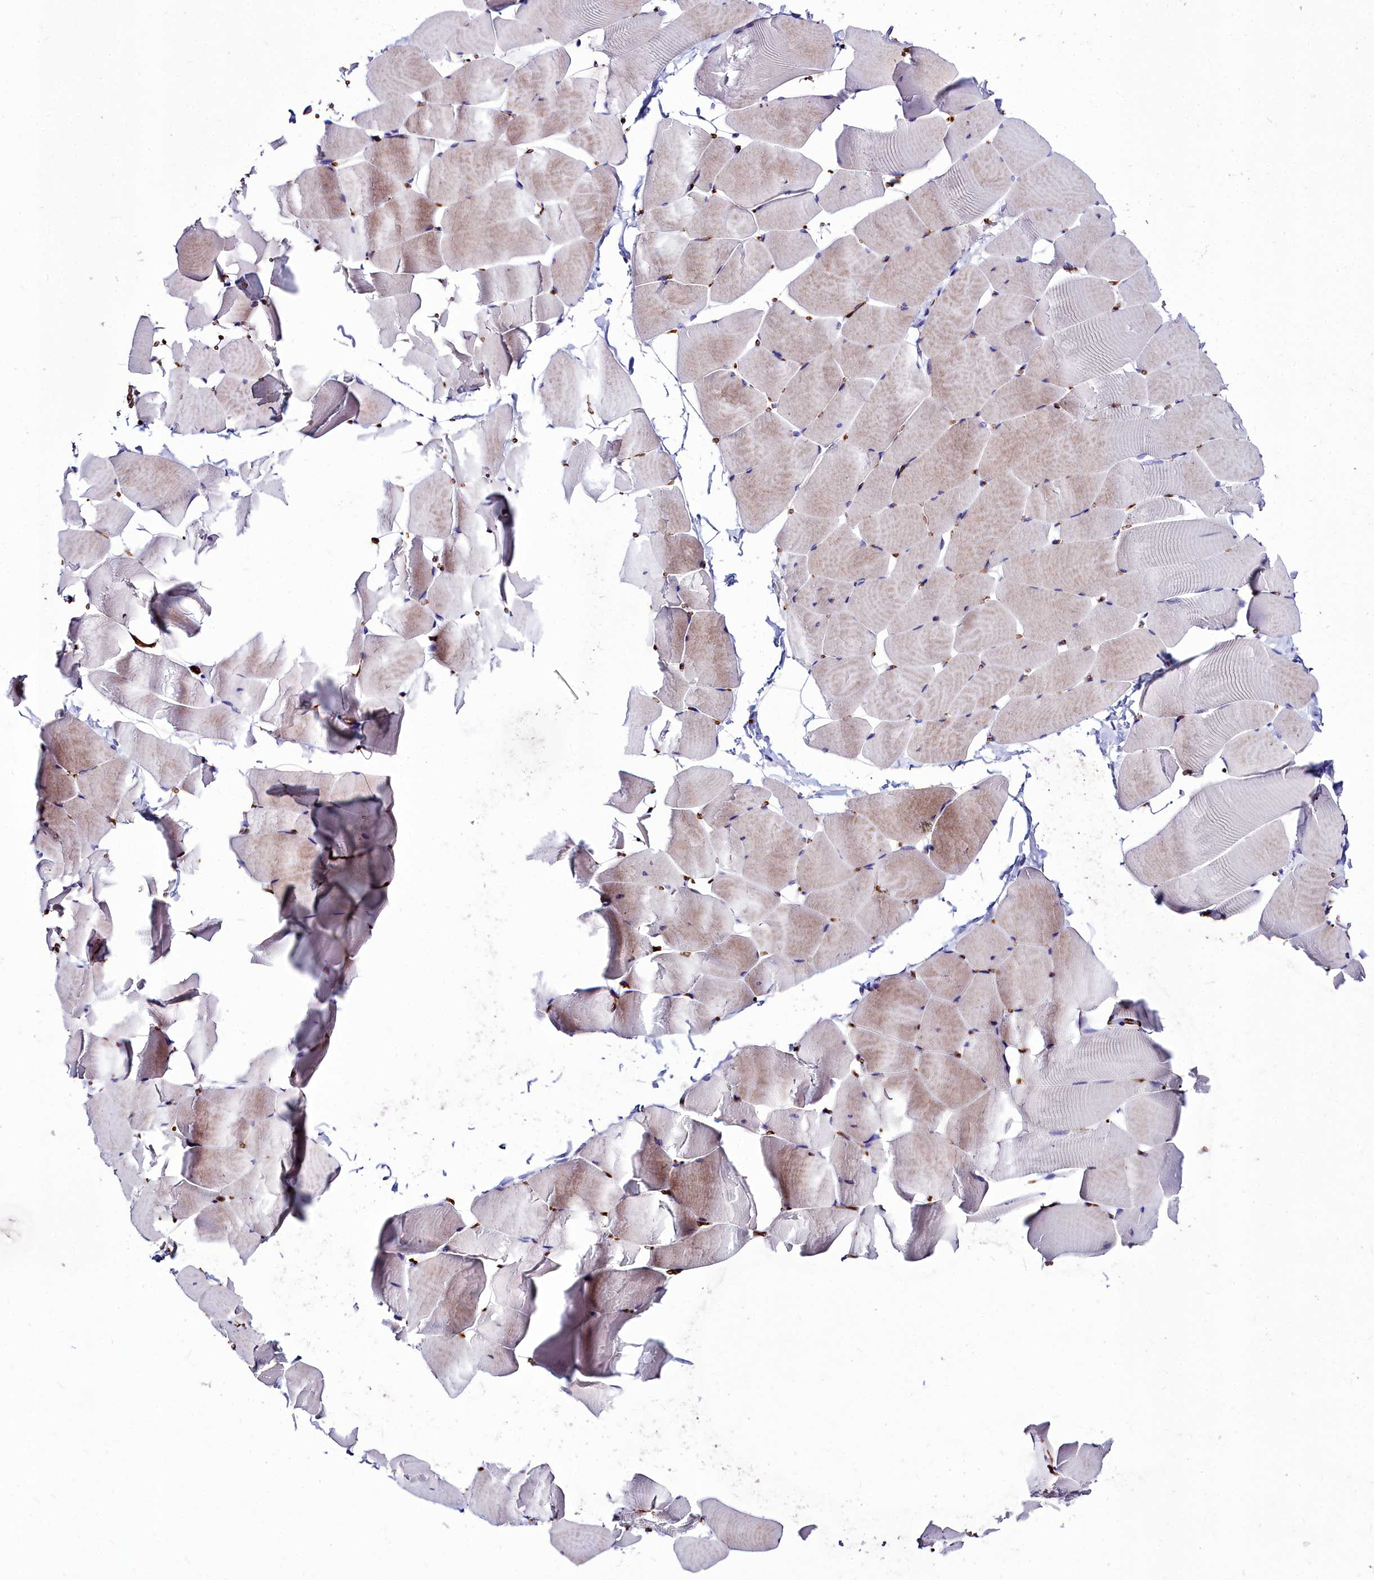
{"staining": {"intensity": "weak", "quantity": "<25%", "location": "cytoplasmic/membranous"}, "tissue": "skeletal muscle", "cell_type": "Myocytes", "image_type": "normal", "snomed": [{"axis": "morphology", "description": "Normal tissue, NOS"}, {"axis": "topography", "description": "Skeletal muscle"}], "caption": "High magnification brightfield microscopy of normal skeletal muscle stained with DAB (brown) and counterstained with hematoxylin (blue): myocytes show no significant staining.", "gene": "CYP4F11", "patient": {"sex": "male", "age": 25}}